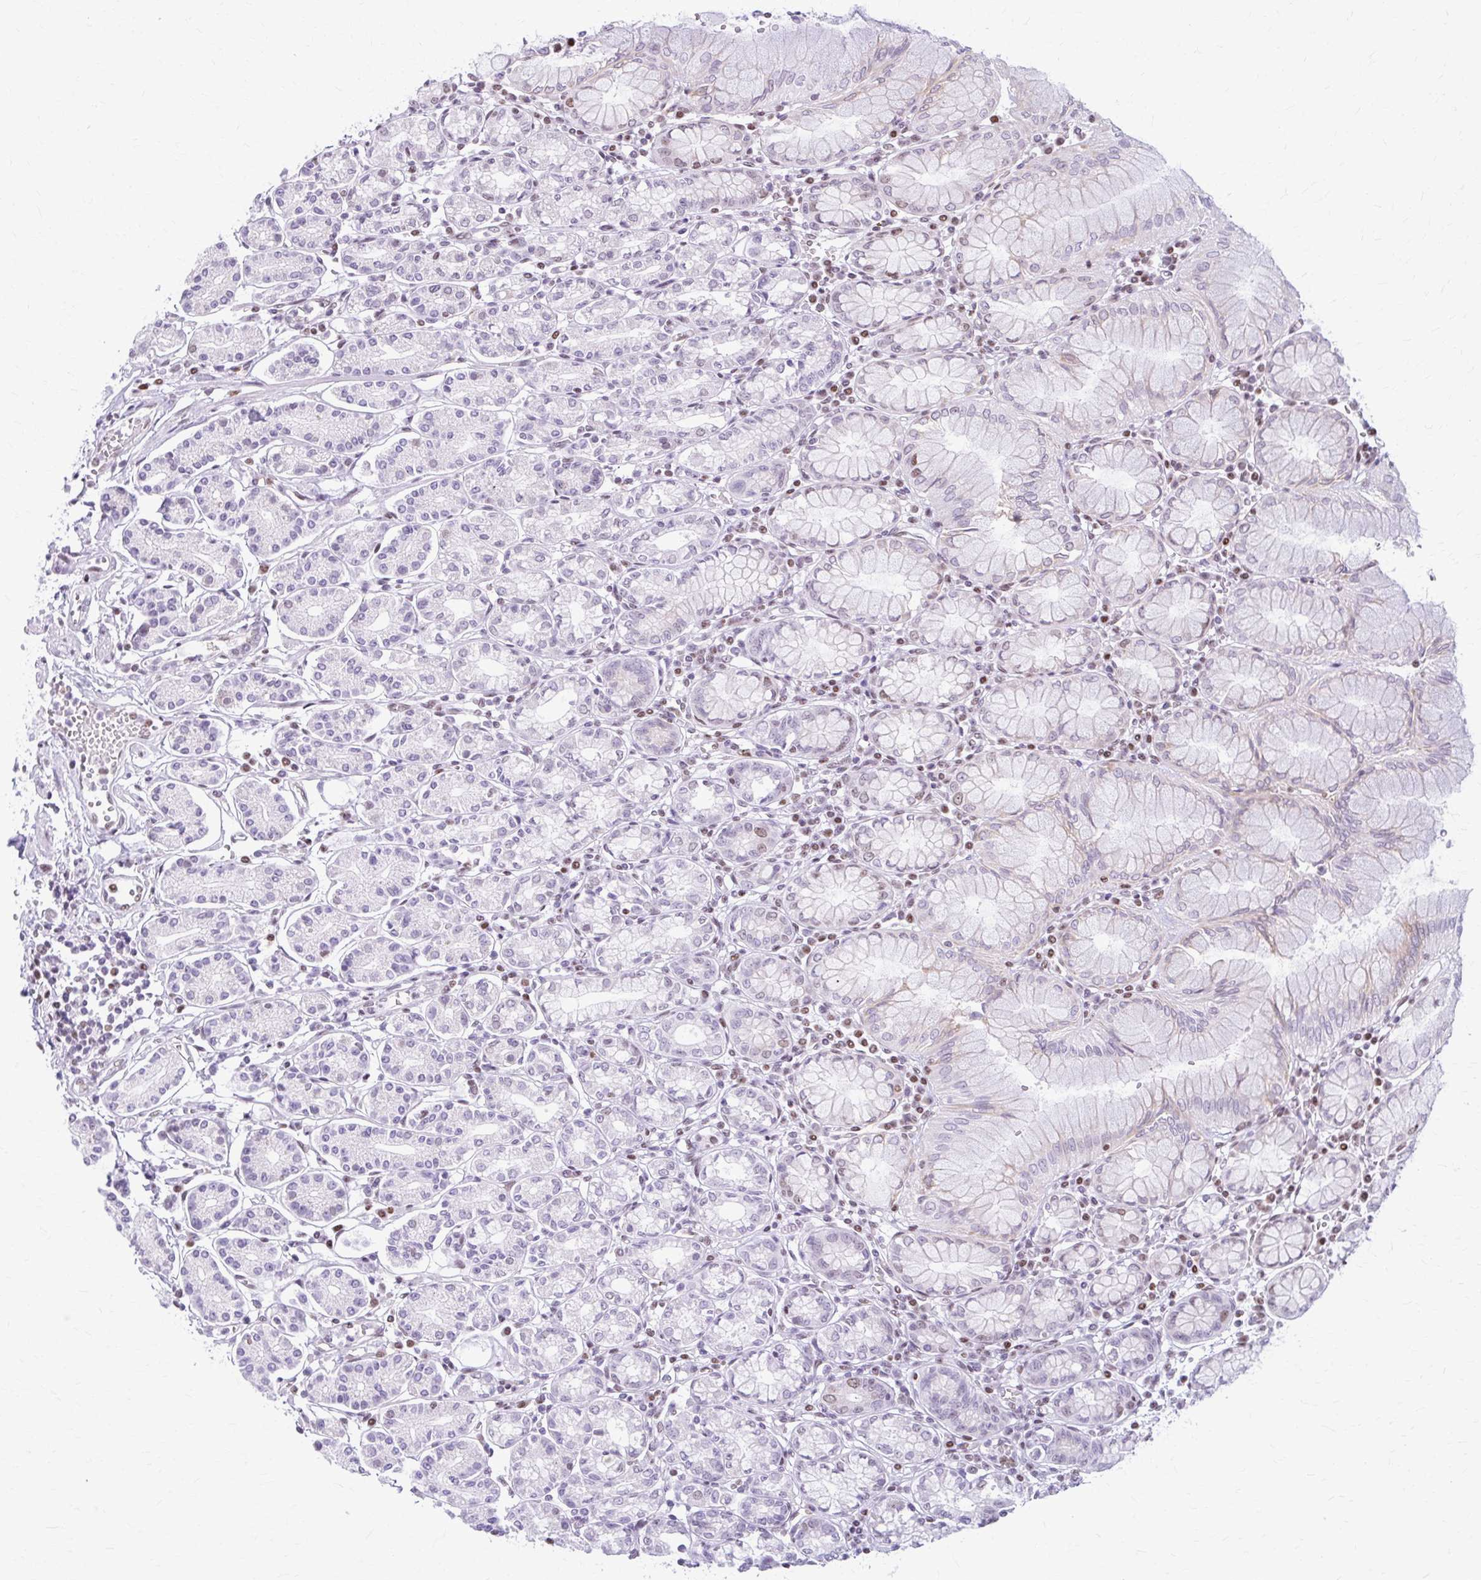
{"staining": {"intensity": "moderate", "quantity": "<25%", "location": "nuclear"}, "tissue": "stomach", "cell_type": "Glandular cells", "image_type": "normal", "snomed": [{"axis": "morphology", "description": "Normal tissue, NOS"}, {"axis": "topography", "description": "Stomach"}], "caption": "This photomicrograph displays benign stomach stained with immunohistochemistry to label a protein in brown. The nuclear of glandular cells show moderate positivity for the protein. Nuclei are counter-stained blue.", "gene": "PABIR1", "patient": {"sex": "female", "age": 62}}